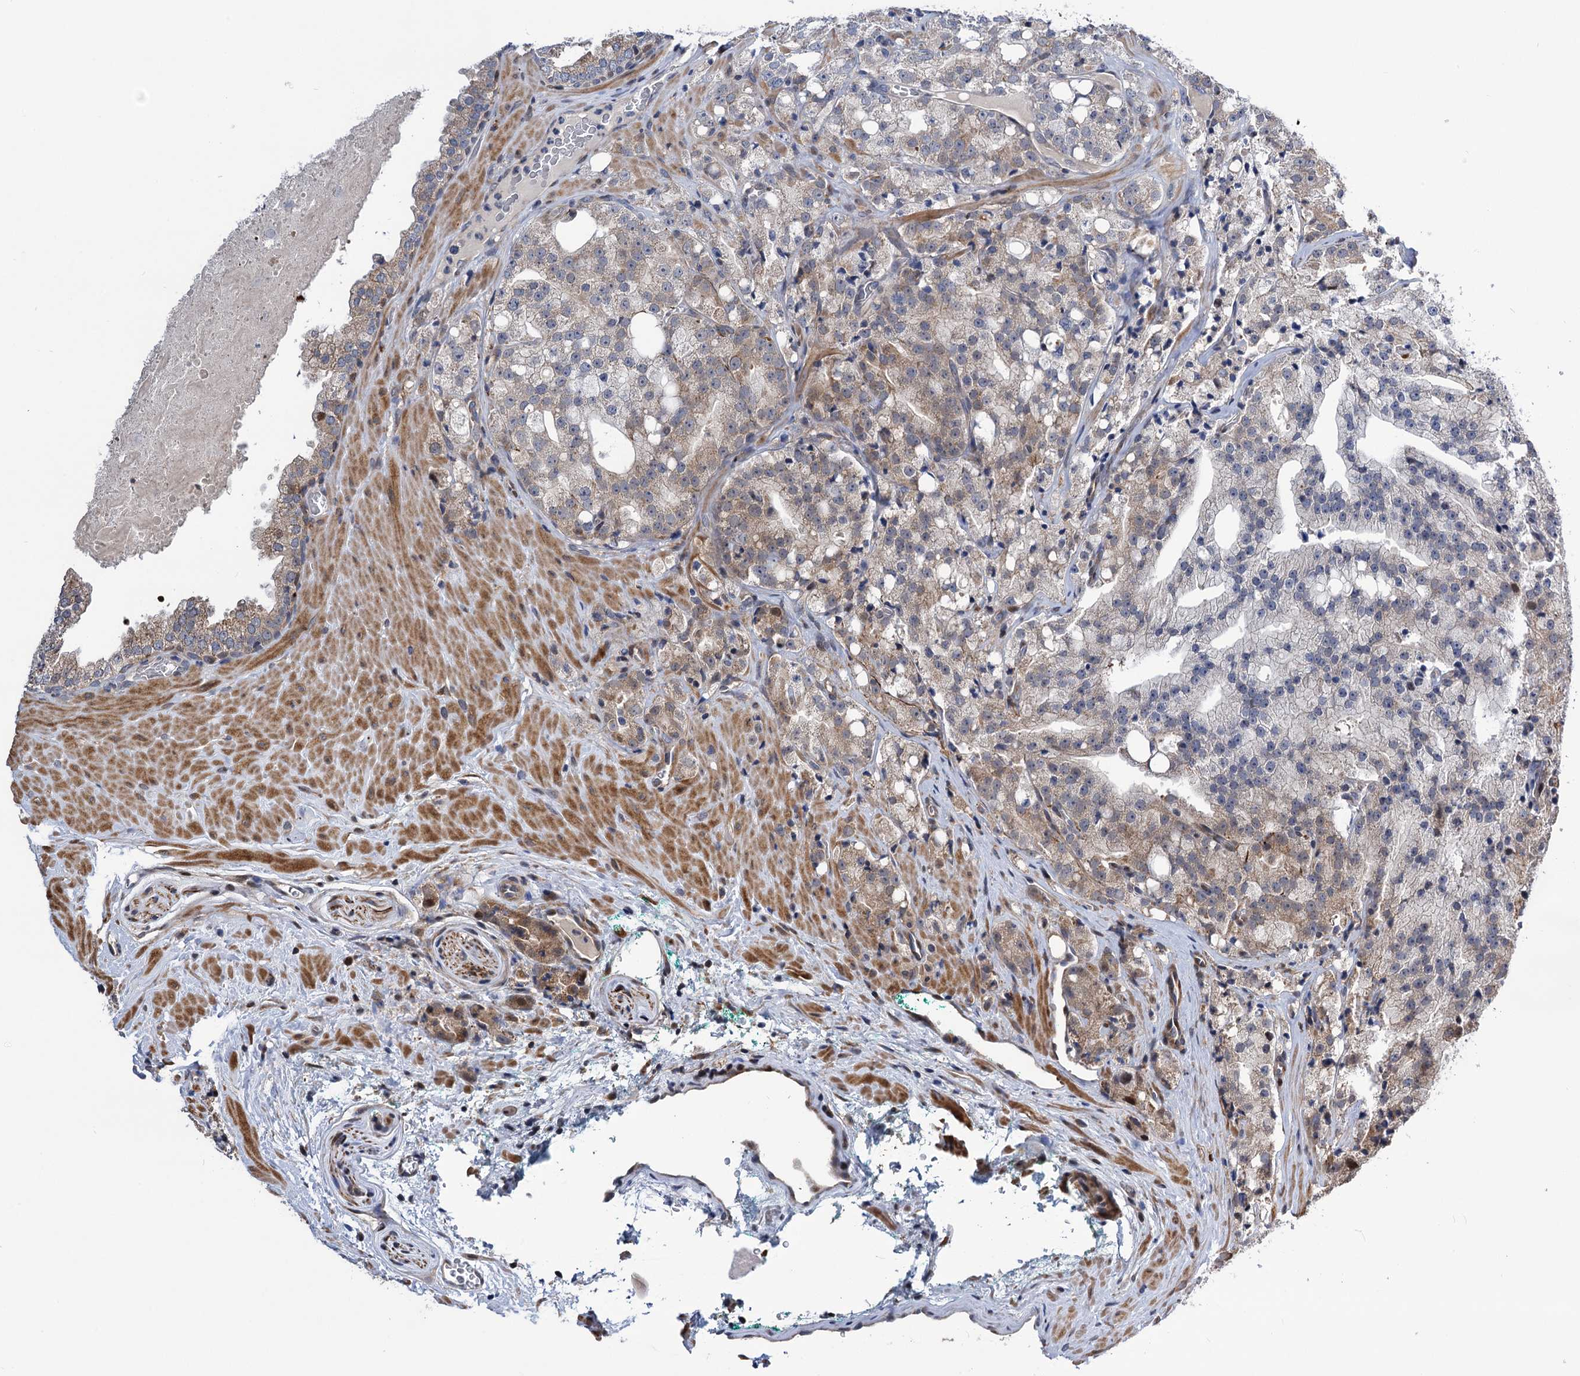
{"staining": {"intensity": "weak", "quantity": "25%-75%", "location": "cytoplasmic/membranous"}, "tissue": "prostate cancer", "cell_type": "Tumor cells", "image_type": "cancer", "snomed": [{"axis": "morphology", "description": "Adenocarcinoma, High grade"}, {"axis": "topography", "description": "Prostate"}], "caption": "Adenocarcinoma (high-grade) (prostate) tissue reveals weak cytoplasmic/membranous staining in approximately 25%-75% of tumor cells", "gene": "UBR1", "patient": {"sex": "male", "age": 64}}